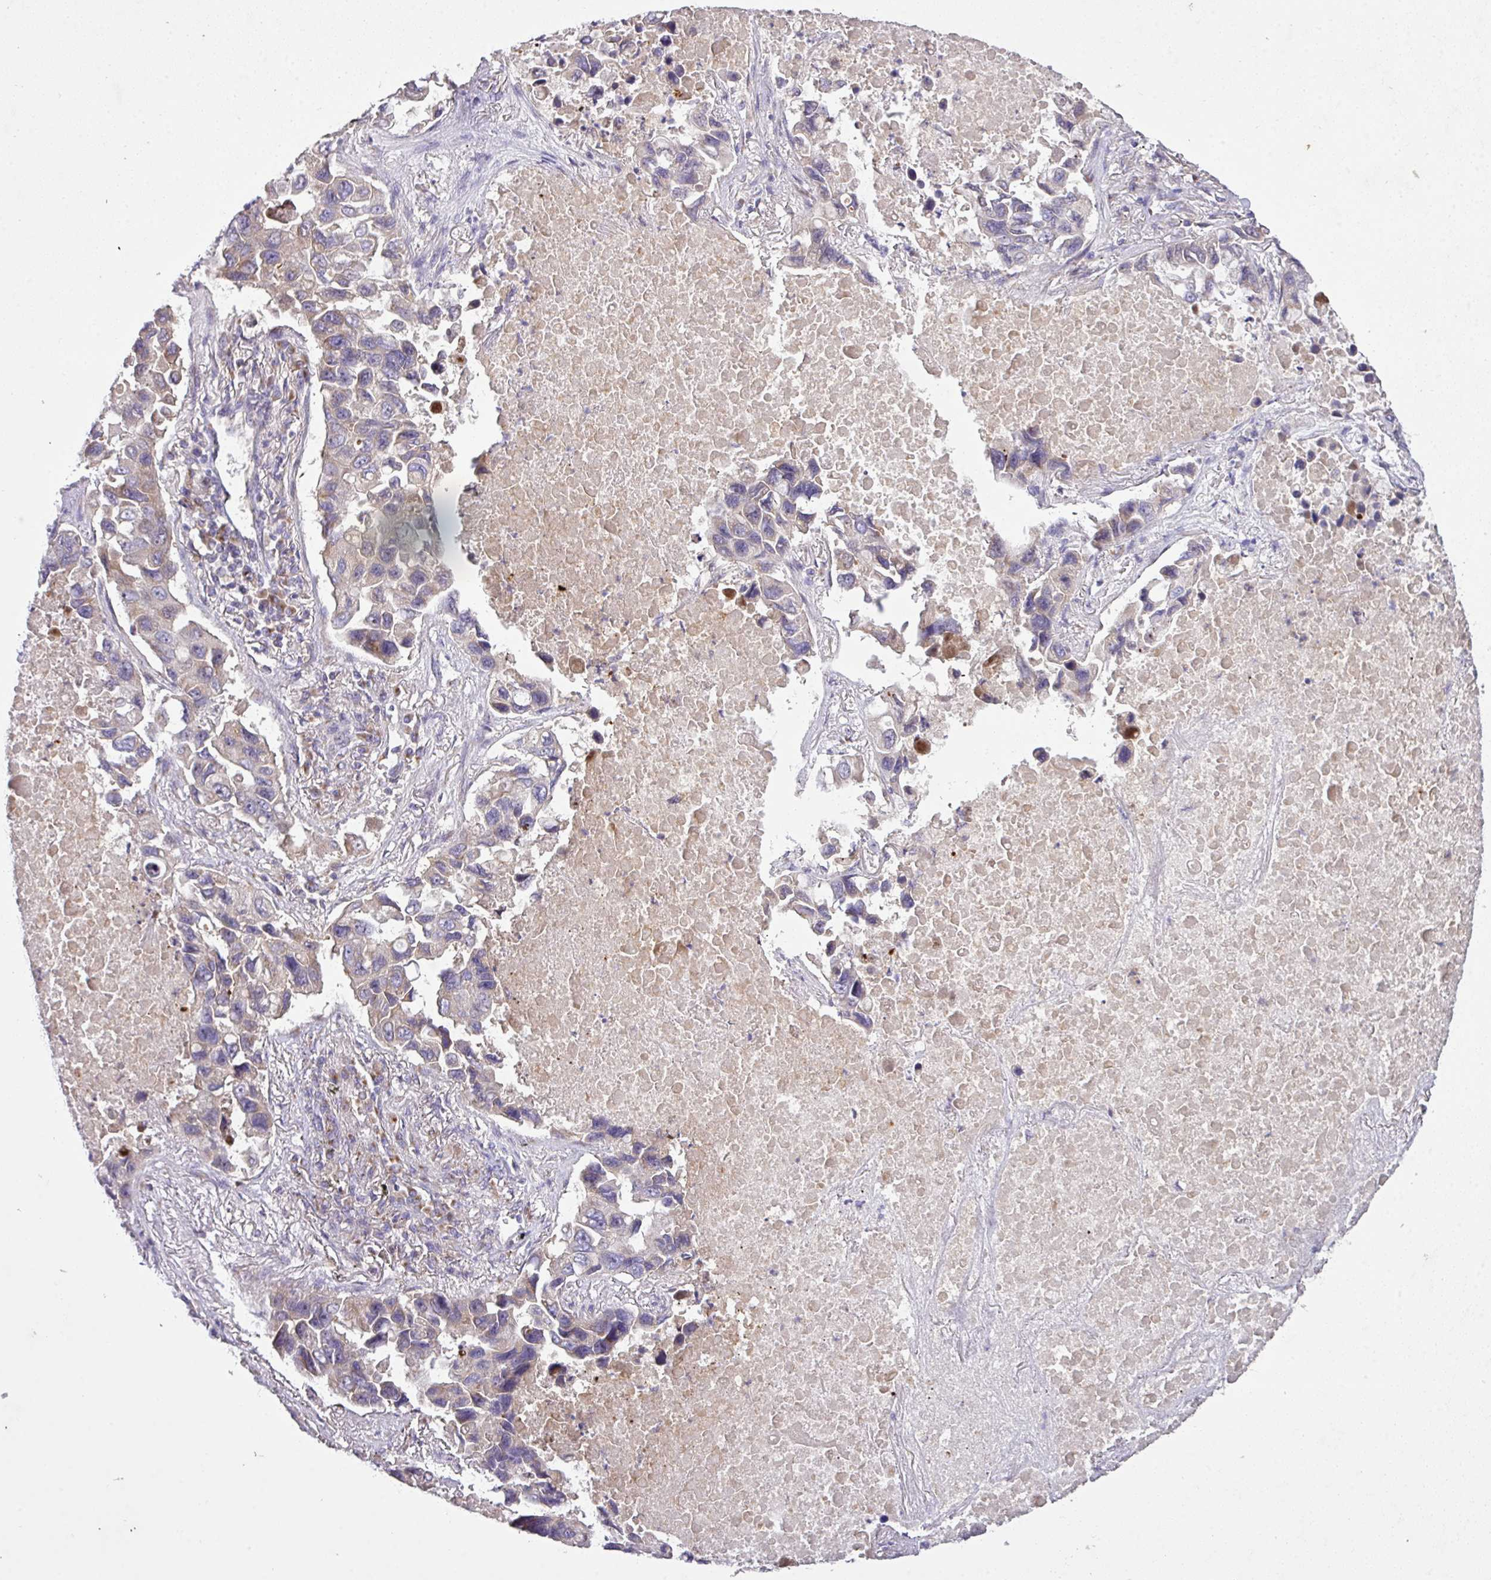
{"staining": {"intensity": "negative", "quantity": "none", "location": "none"}, "tissue": "lung cancer", "cell_type": "Tumor cells", "image_type": "cancer", "snomed": [{"axis": "morphology", "description": "Adenocarcinoma, NOS"}, {"axis": "topography", "description": "Lung"}], "caption": "Immunohistochemistry of human lung cancer (adenocarcinoma) shows no staining in tumor cells.", "gene": "VTI1A", "patient": {"sex": "male", "age": 64}}